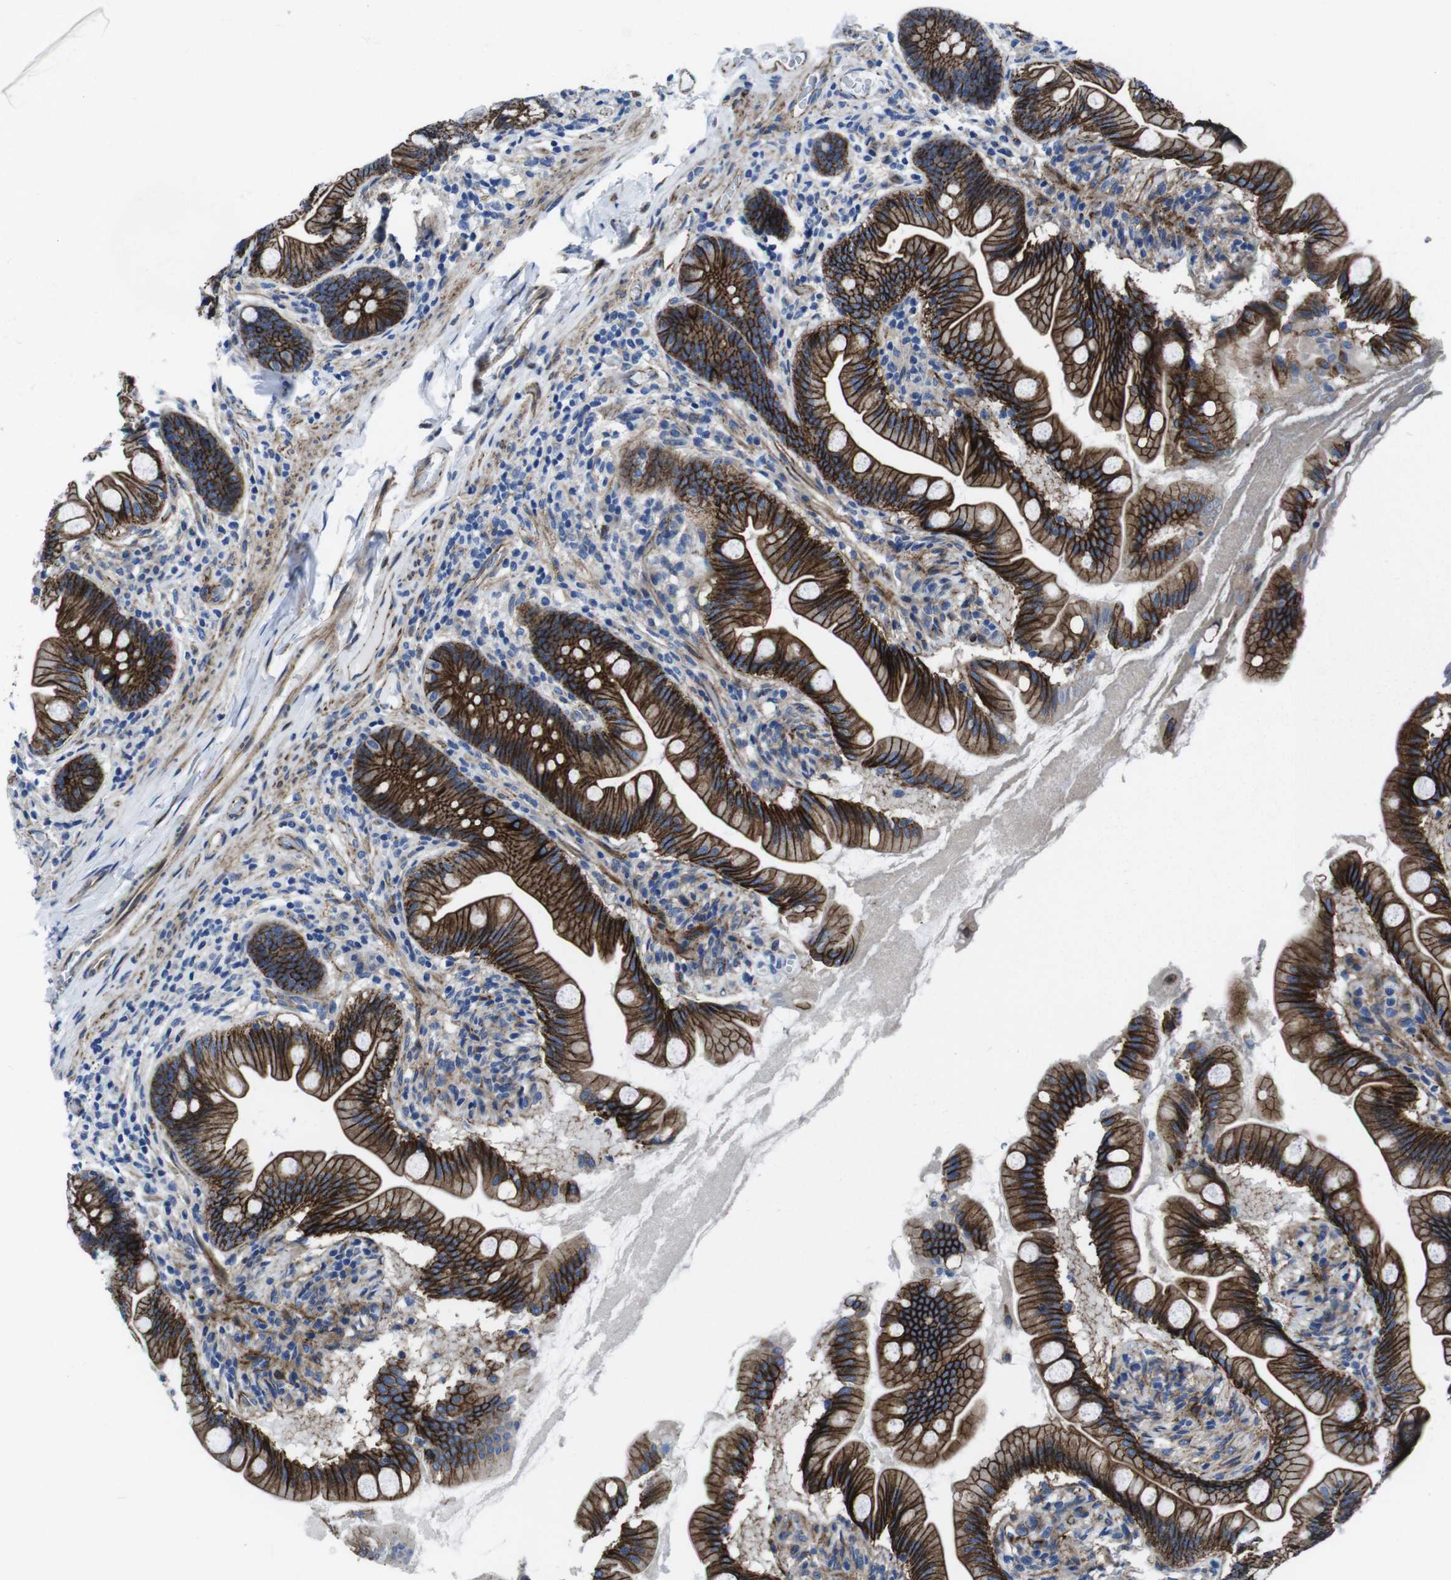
{"staining": {"intensity": "strong", "quantity": ">75%", "location": "cytoplasmic/membranous"}, "tissue": "small intestine", "cell_type": "Glandular cells", "image_type": "normal", "snomed": [{"axis": "morphology", "description": "Normal tissue, NOS"}, {"axis": "topography", "description": "Small intestine"}], "caption": "Immunohistochemical staining of unremarkable small intestine exhibits strong cytoplasmic/membranous protein positivity in approximately >75% of glandular cells.", "gene": "NUMB", "patient": {"sex": "female", "age": 56}}